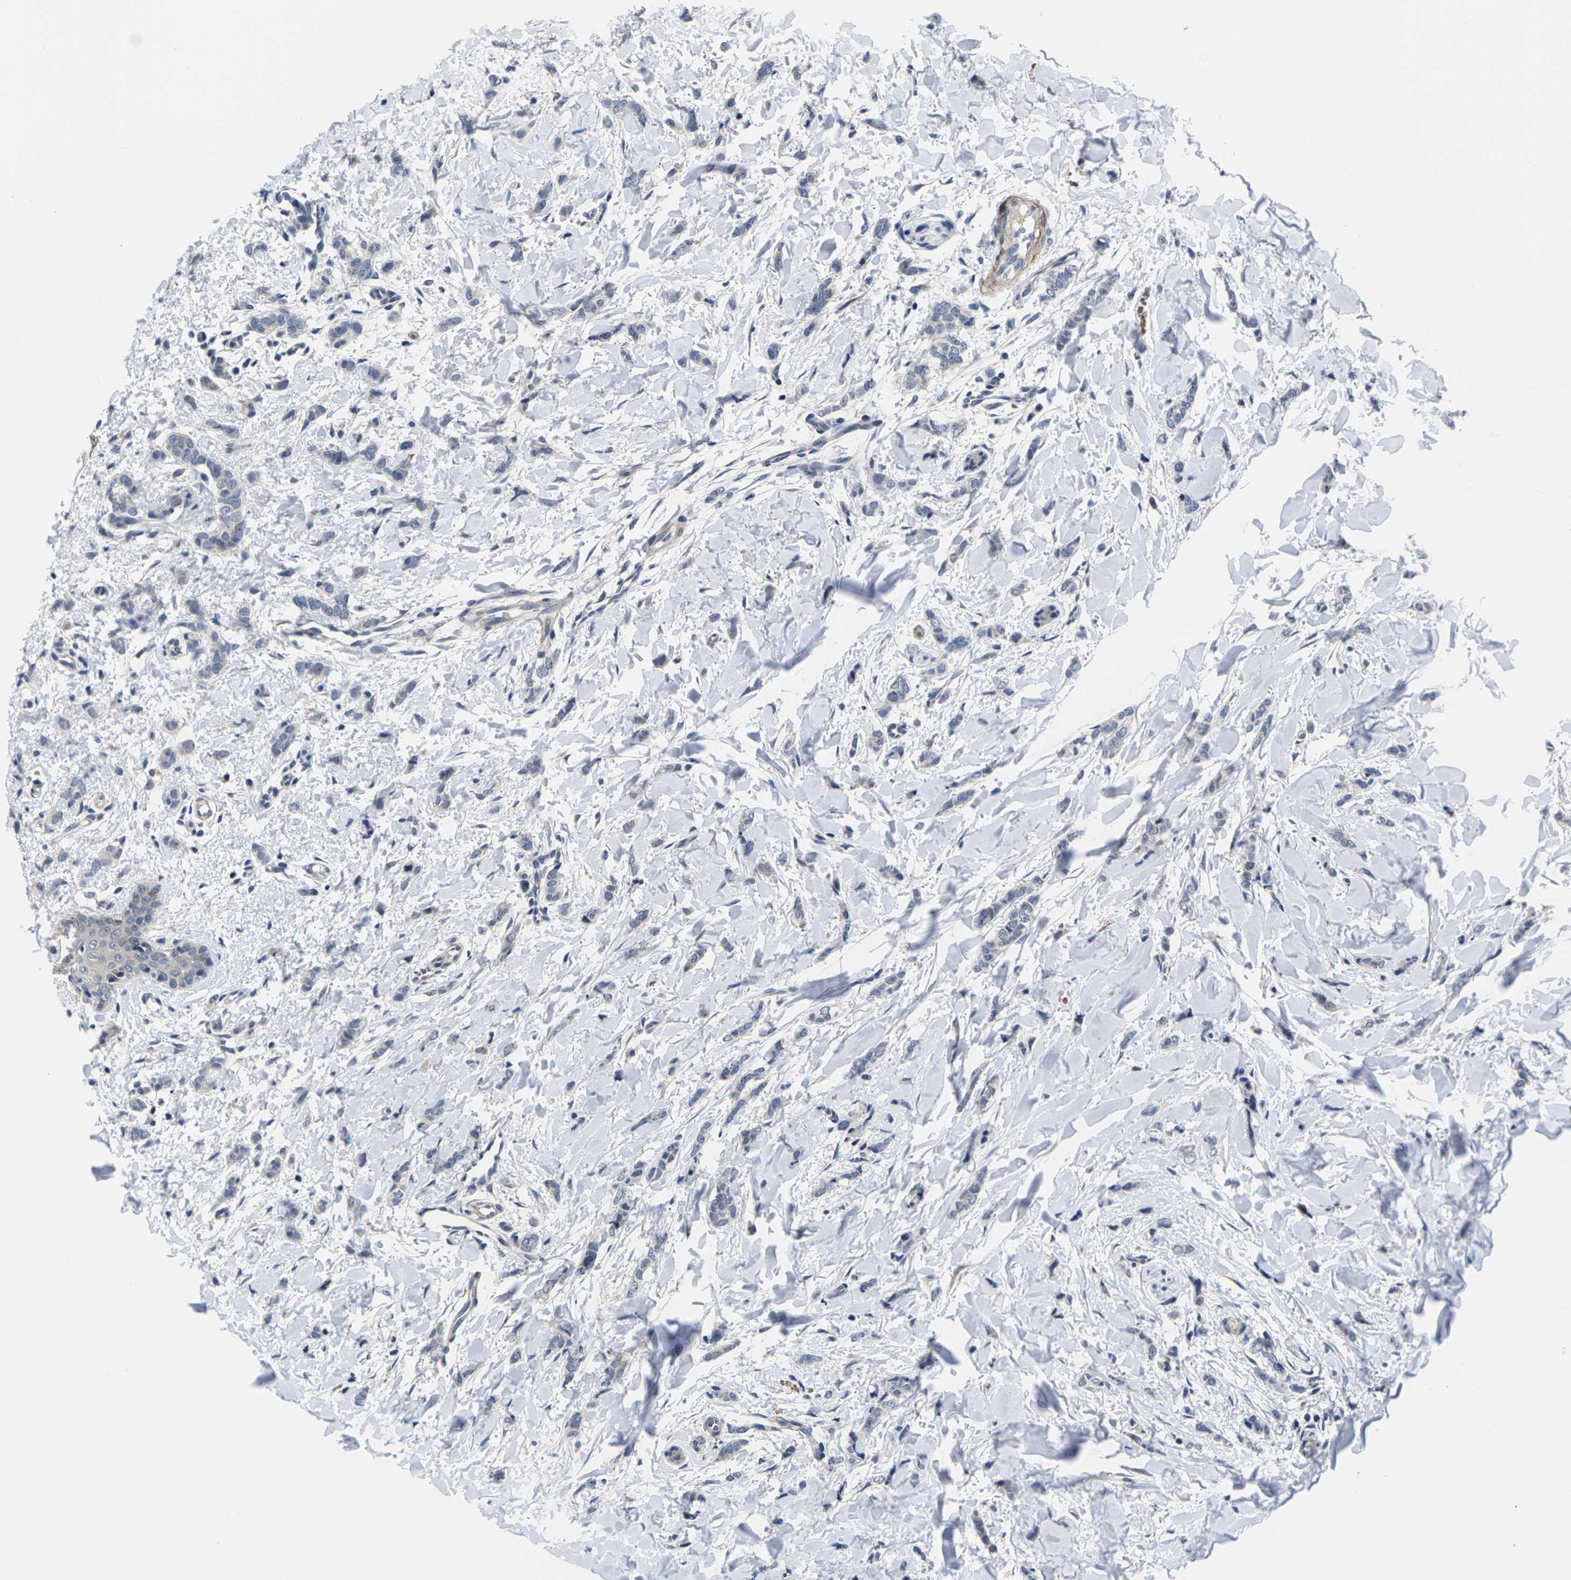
{"staining": {"intensity": "negative", "quantity": "none", "location": "none"}, "tissue": "breast cancer", "cell_type": "Tumor cells", "image_type": "cancer", "snomed": [{"axis": "morphology", "description": "Lobular carcinoma"}, {"axis": "topography", "description": "Skin"}, {"axis": "topography", "description": "Breast"}], "caption": "A micrograph of lobular carcinoma (breast) stained for a protein displays no brown staining in tumor cells.", "gene": "ST6GAL2", "patient": {"sex": "female", "age": 46}}